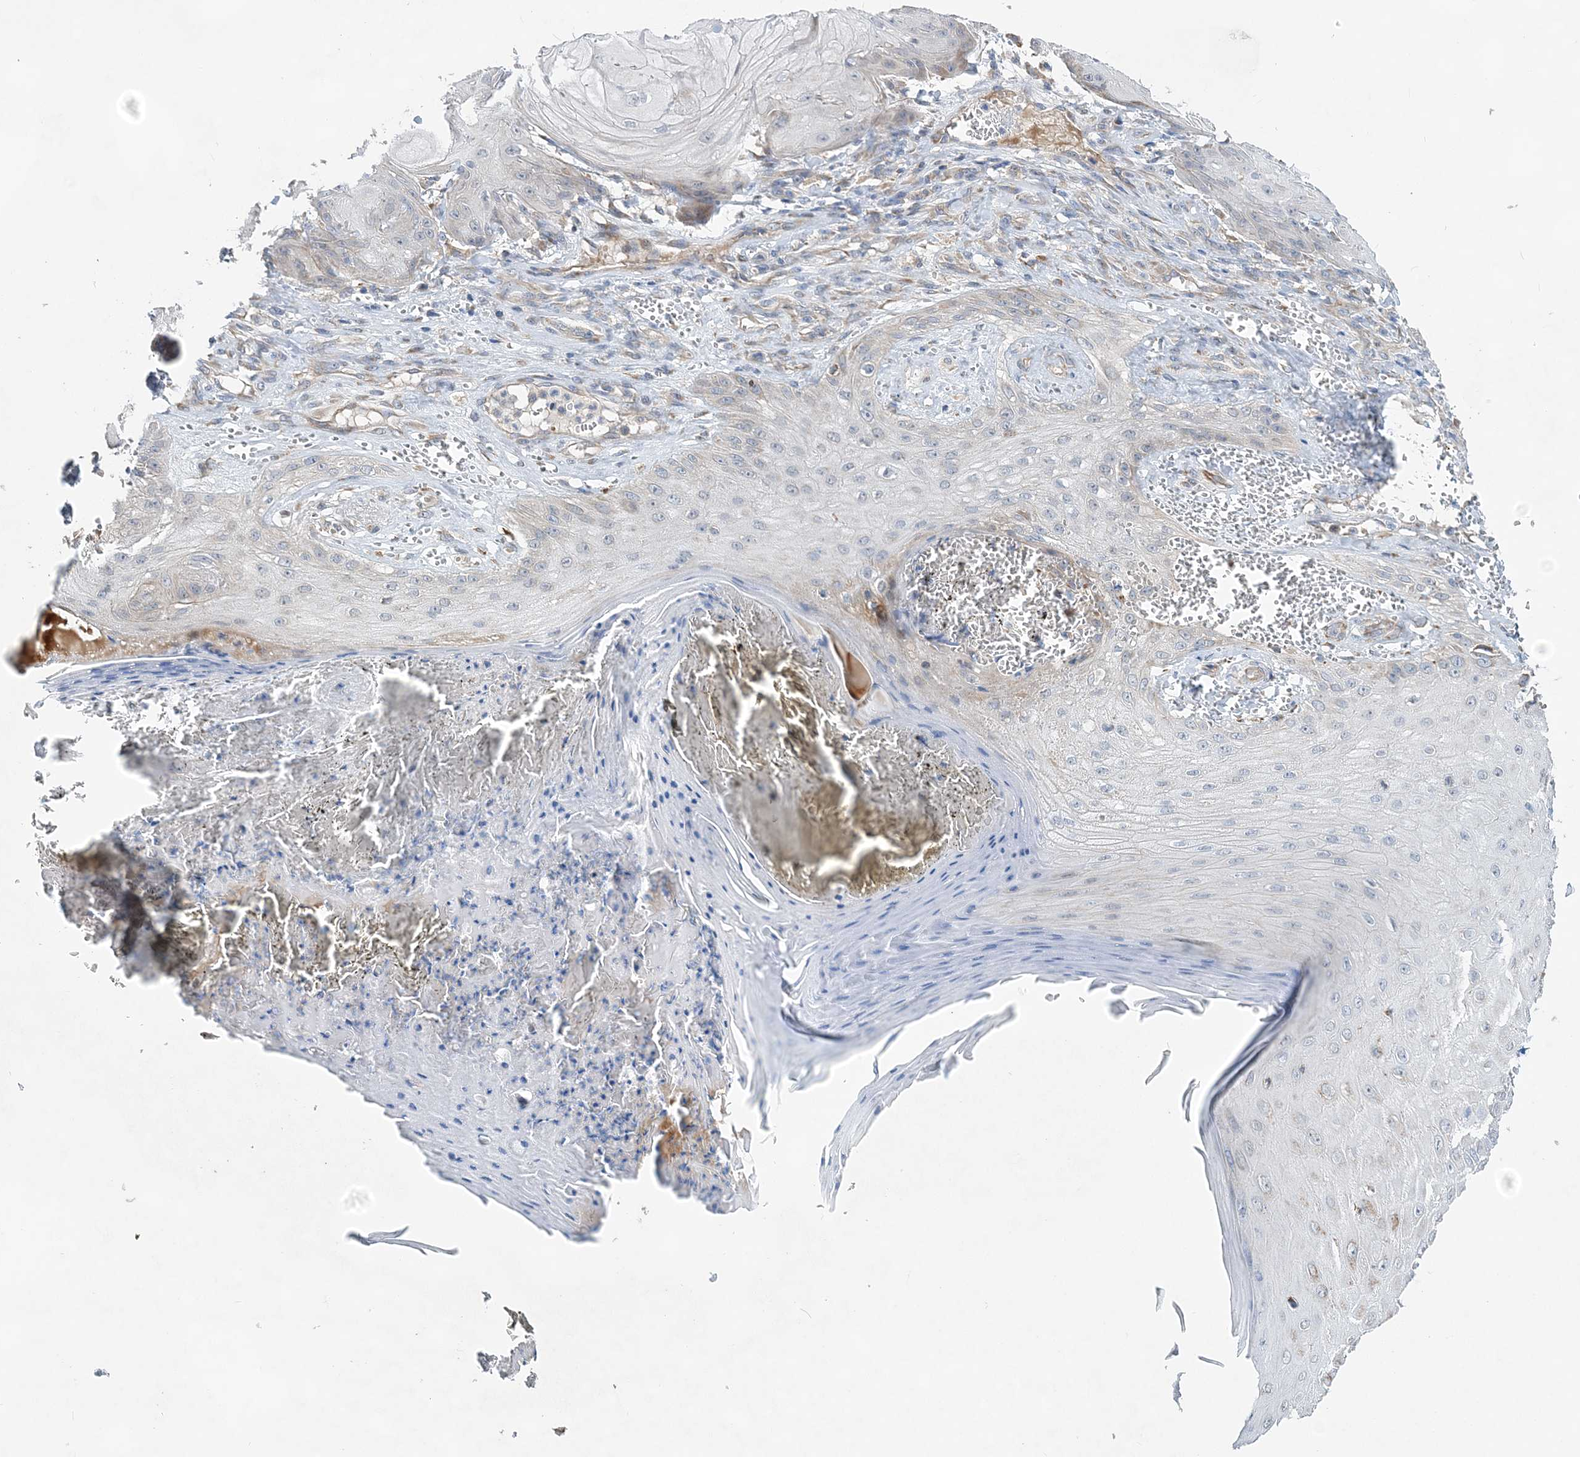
{"staining": {"intensity": "negative", "quantity": "none", "location": "none"}, "tissue": "skin cancer", "cell_type": "Tumor cells", "image_type": "cancer", "snomed": [{"axis": "morphology", "description": "Squamous cell carcinoma, NOS"}, {"axis": "topography", "description": "Skin"}], "caption": "This is an IHC photomicrograph of human skin squamous cell carcinoma. There is no positivity in tumor cells.", "gene": "TRAPPC13", "patient": {"sex": "male", "age": 74}}